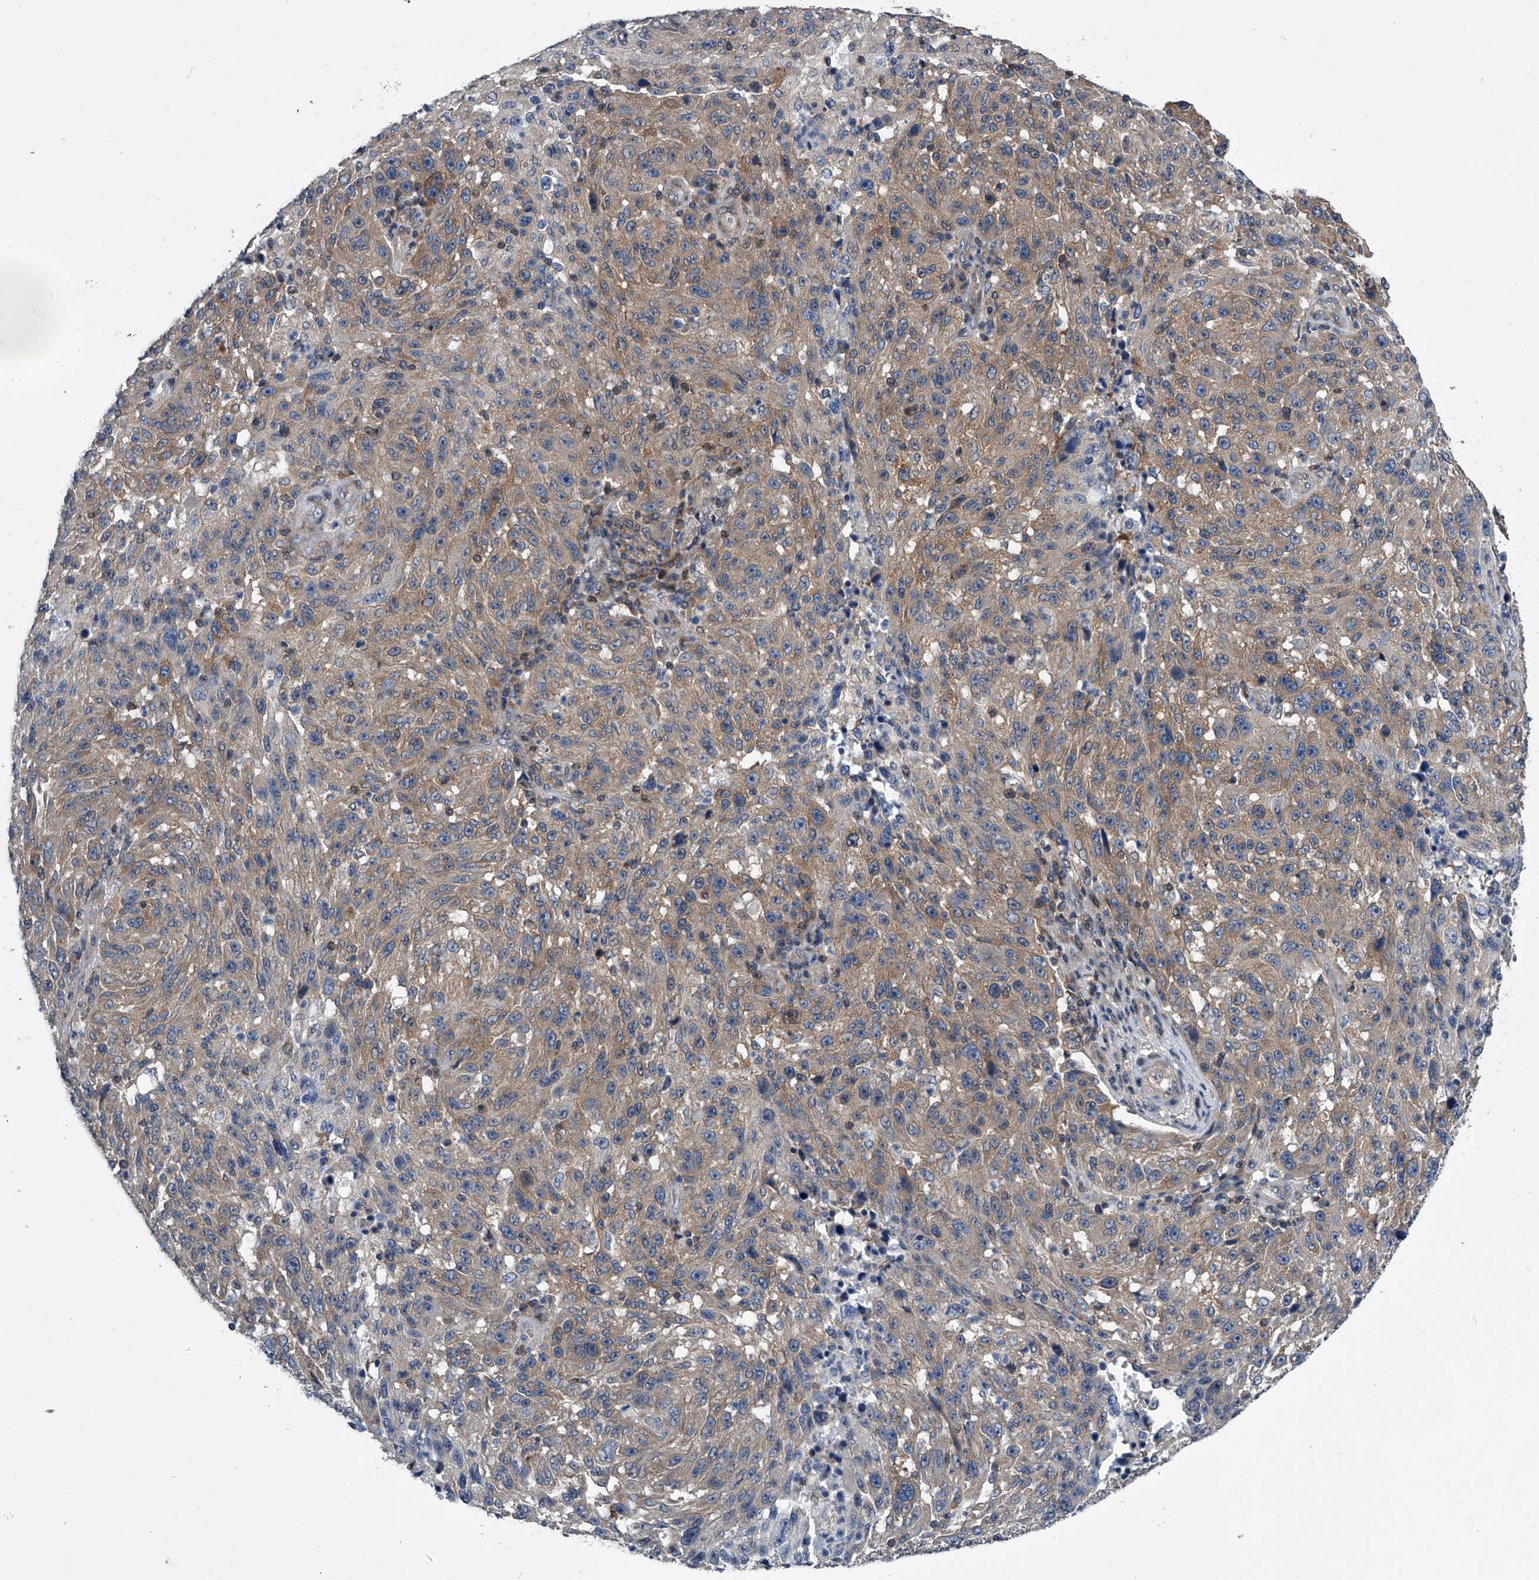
{"staining": {"intensity": "moderate", "quantity": "<25%", "location": "cytoplasmic/membranous"}, "tissue": "melanoma", "cell_type": "Tumor cells", "image_type": "cancer", "snomed": [{"axis": "morphology", "description": "Malignant melanoma, NOS"}, {"axis": "topography", "description": "Skin"}], "caption": "Protein staining of melanoma tissue exhibits moderate cytoplasmic/membranous staining in about <25% of tumor cells.", "gene": "PPP2R5D", "patient": {"sex": "male", "age": 53}}